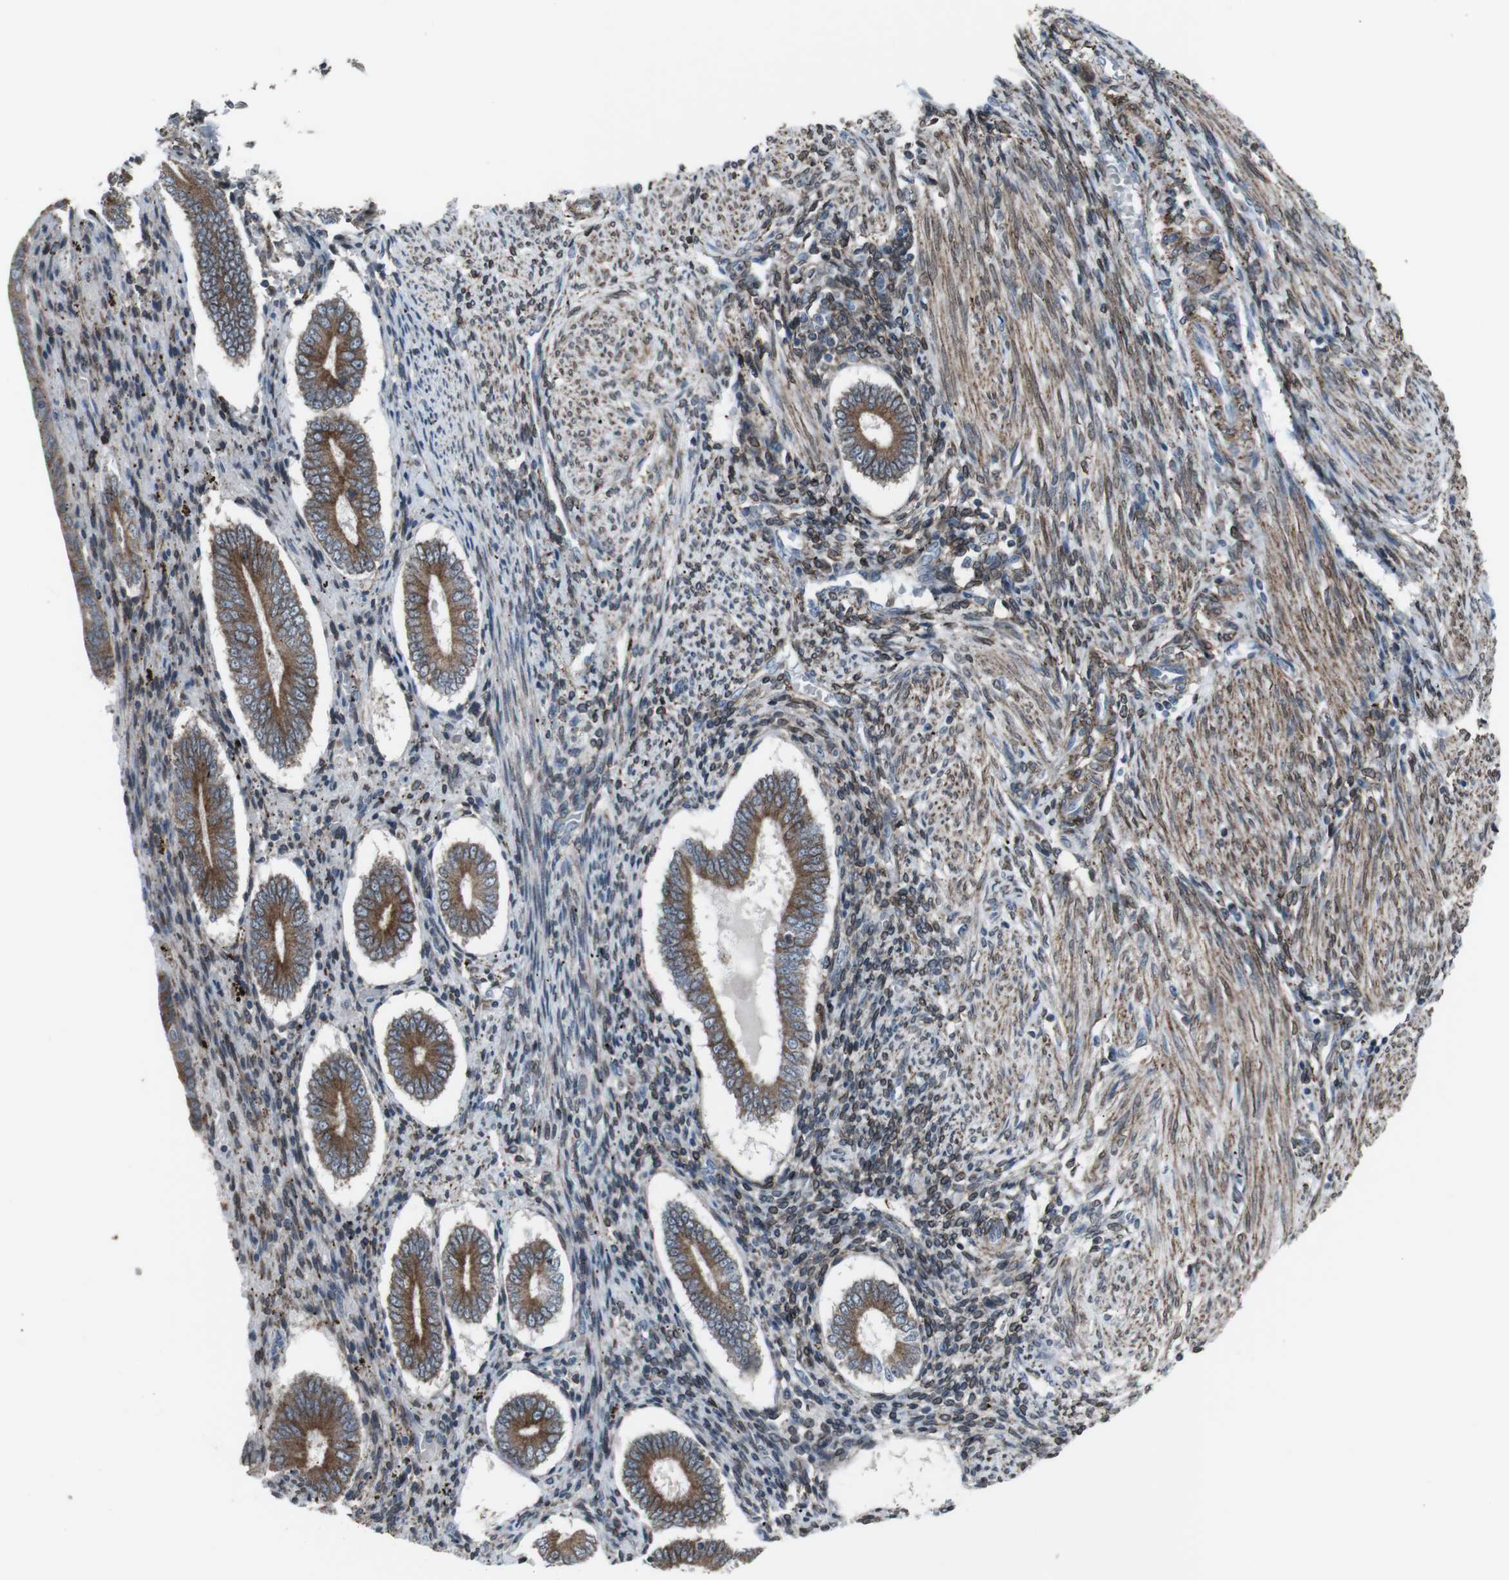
{"staining": {"intensity": "moderate", "quantity": ">75%", "location": "cytoplasmic/membranous"}, "tissue": "endometrium", "cell_type": "Cells in endometrial stroma", "image_type": "normal", "snomed": [{"axis": "morphology", "description": "Normal tissue, NOS"}, {"axis": "topography", "description": "Endometrium"}], "caption": "Immunohistochemistry image of benign endometrium stained for a protein (brown), which displays medium levels of moderate cytoplasmic/membranous expression in approximately >75% of cells in endometrial stroma.", "gene": "LNPK", "patient": {"sex": "female", "age": 42}}